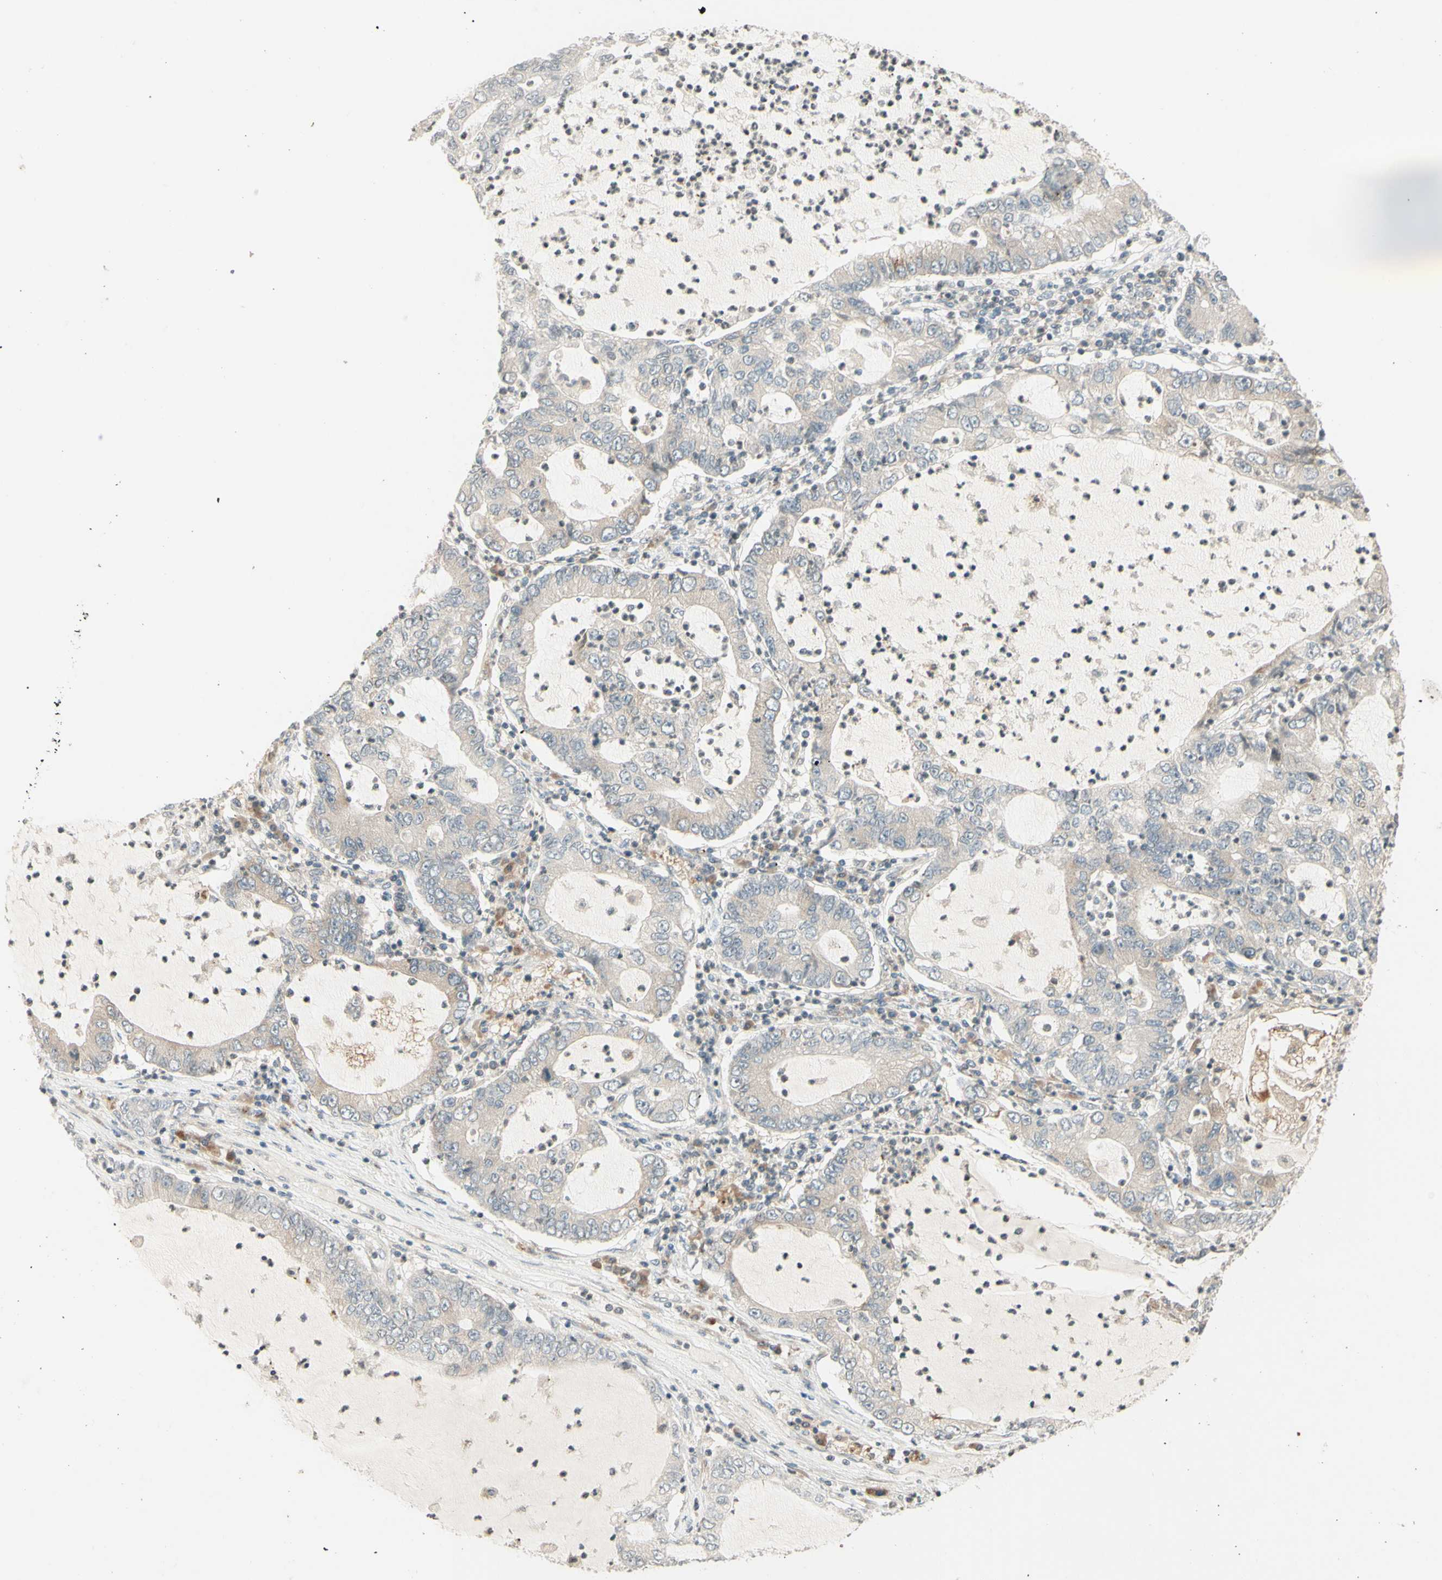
{"staining": {"intensity": "weak", "quantity": ">75%", "location": "cytoplasmic/membranous"}, "tissue": "lung cancer", "cell_type": "Tumor cells", "image_type": "cancer", "snomed": [{"axis": "morphology", "description": "Adenocarcinoma, NOS"}, {"axis": "topography", "description": "Lung"}], "caption": "Human lung cancer (adenocarcinoma) stained with a brown dye displays weak cytoplasmic/membranous positive positivity in approximately >75% of tumor cells.", "gene": "ZW10", "patient": {"sex": "female", "age": 51}}